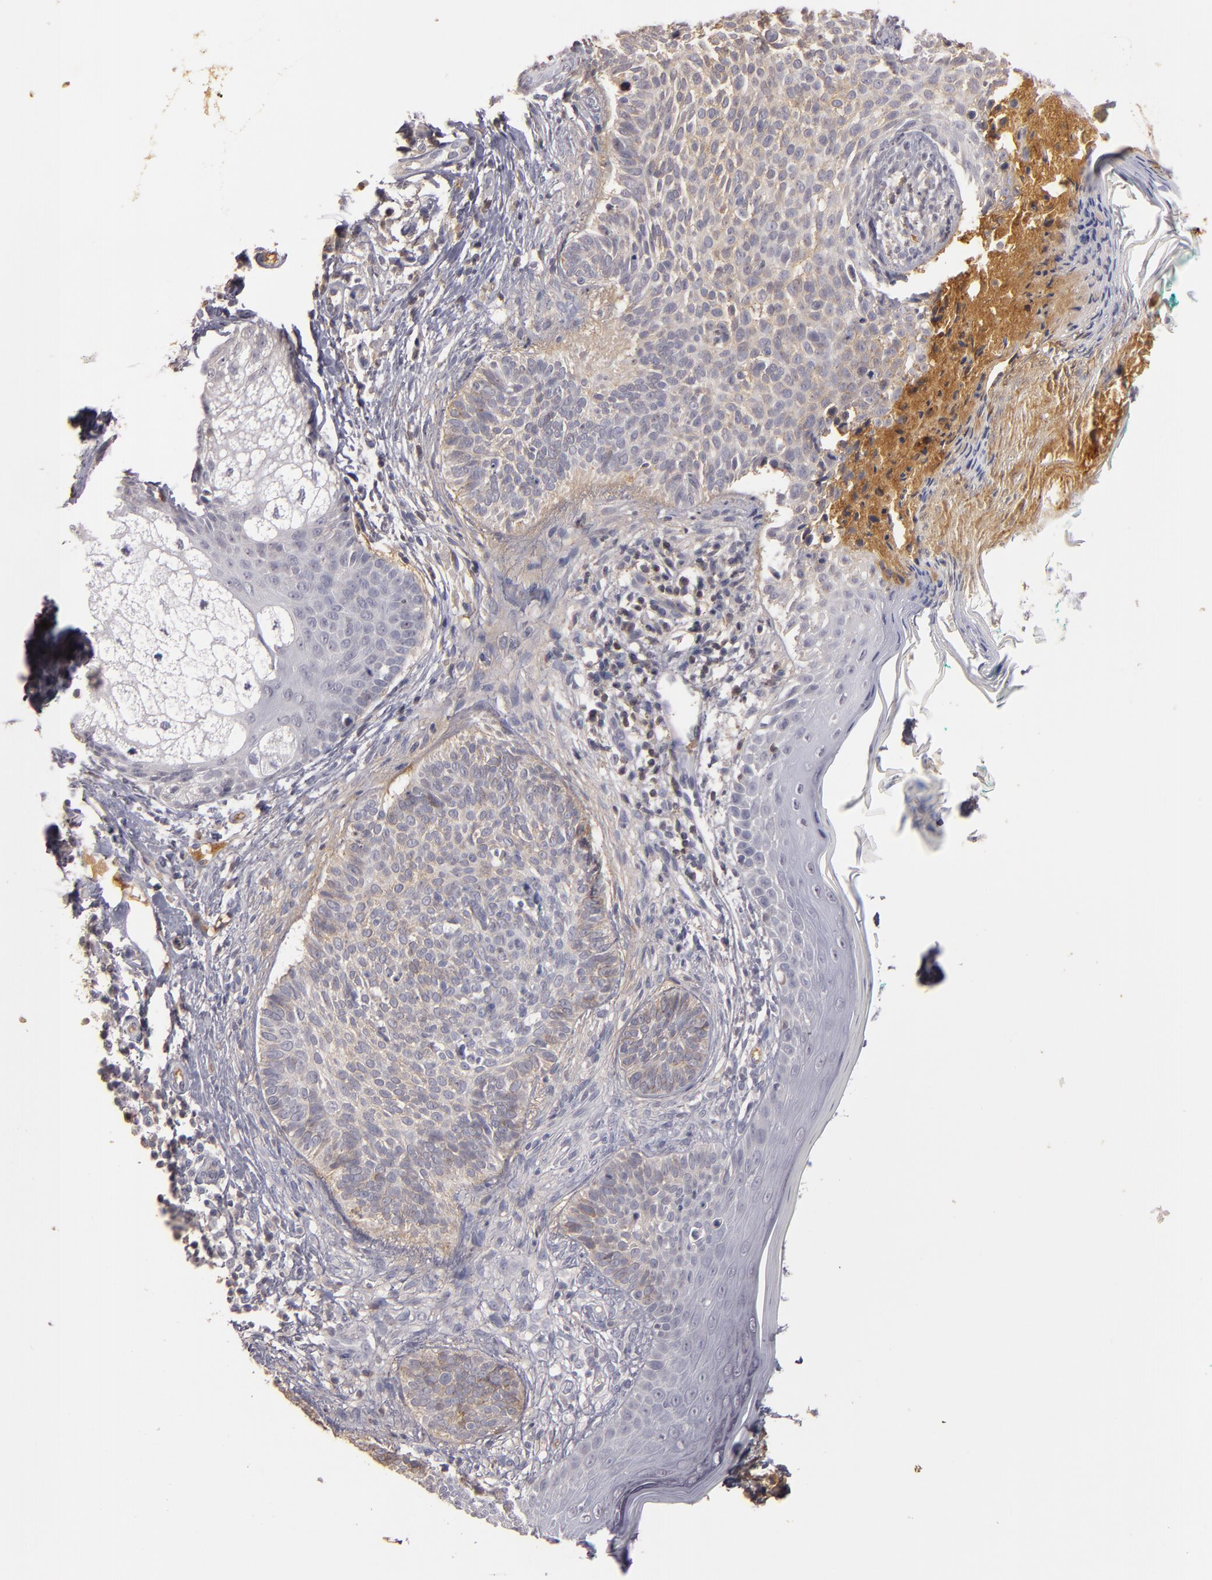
{"staining": {"intensity": "weak", "quantity": "<25%", "location": "cytoplasmic/membranous"}, "tissue": "skin cancer", "cell_type": "Tumor cells", "image_type": "cancer", "snomed": [{"axis": "morphology", "description": "Normal tissue, NOS"}, {"axis": "morphology", "description": "Basal cell carcinoma"}, {"axis": "topography", "description": "Skin"}], "caption": "High power microscopy histopathology image of an immunohistochemistry photomicrograph of skin basal cell carcinoma, revealing no significant expression in tumor cells. (DAB immunohistochemistry (IHC) with hematoxylin counter stain).", "gene": "MBL2", "patient": {"sex": "male", "age": 76}}